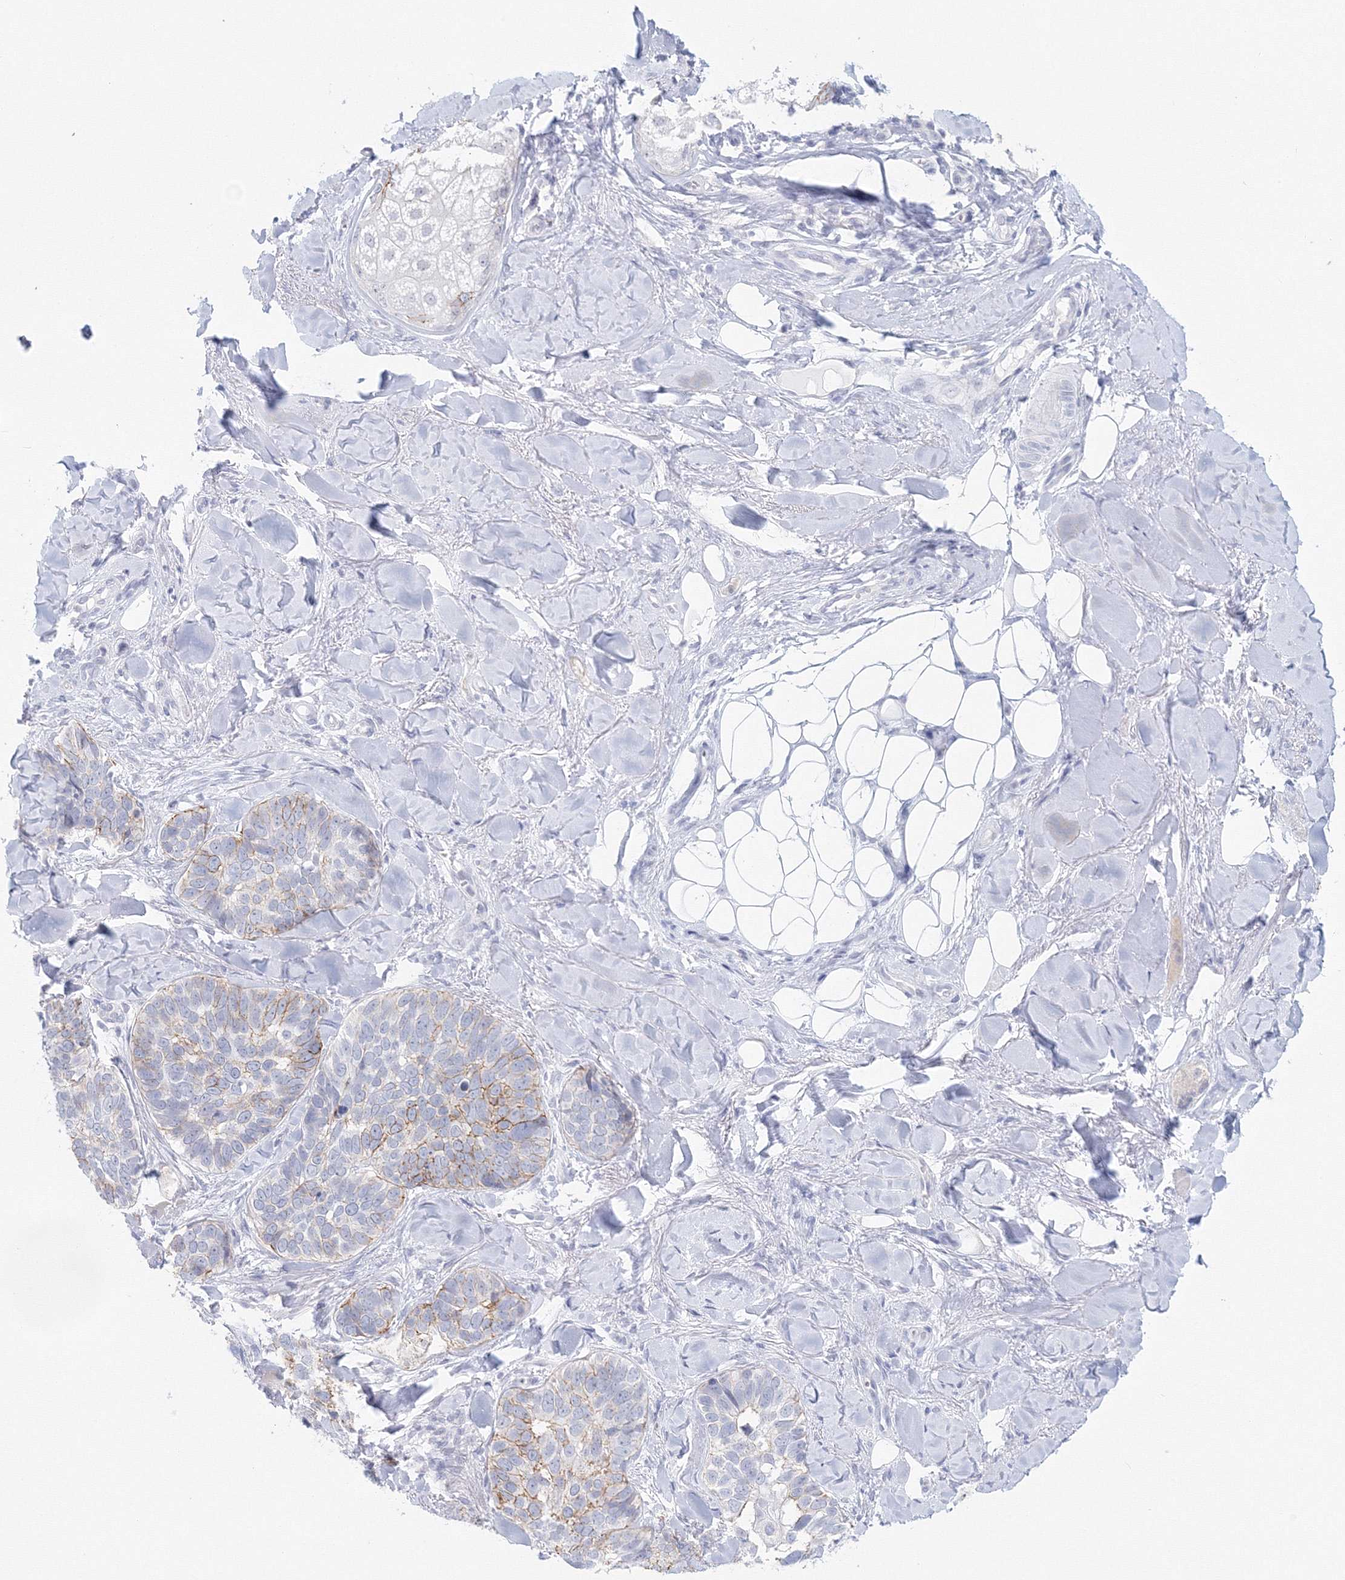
{"staining": {"intensity": "moderate", "quantity": "<25%", "location": "cytoplasmic/membranous"}, "tissue": "skin cancer", "cell_type": "Tumor cells", "image_type": "cancer", "snomed": [{"axis": "morphology", "description": "Basal cell carcinoma"}, {"axis": "topography", "description": "Skin"}], "caption": "Immunohistochemical staining of basal cell carcinoma (skin) reveals moderate cytoplasmic/membranous protein staining in approximately <25% of tumor cells.", "gene": "VSIG1", "patient": {"sex": "male", "age": 62}}